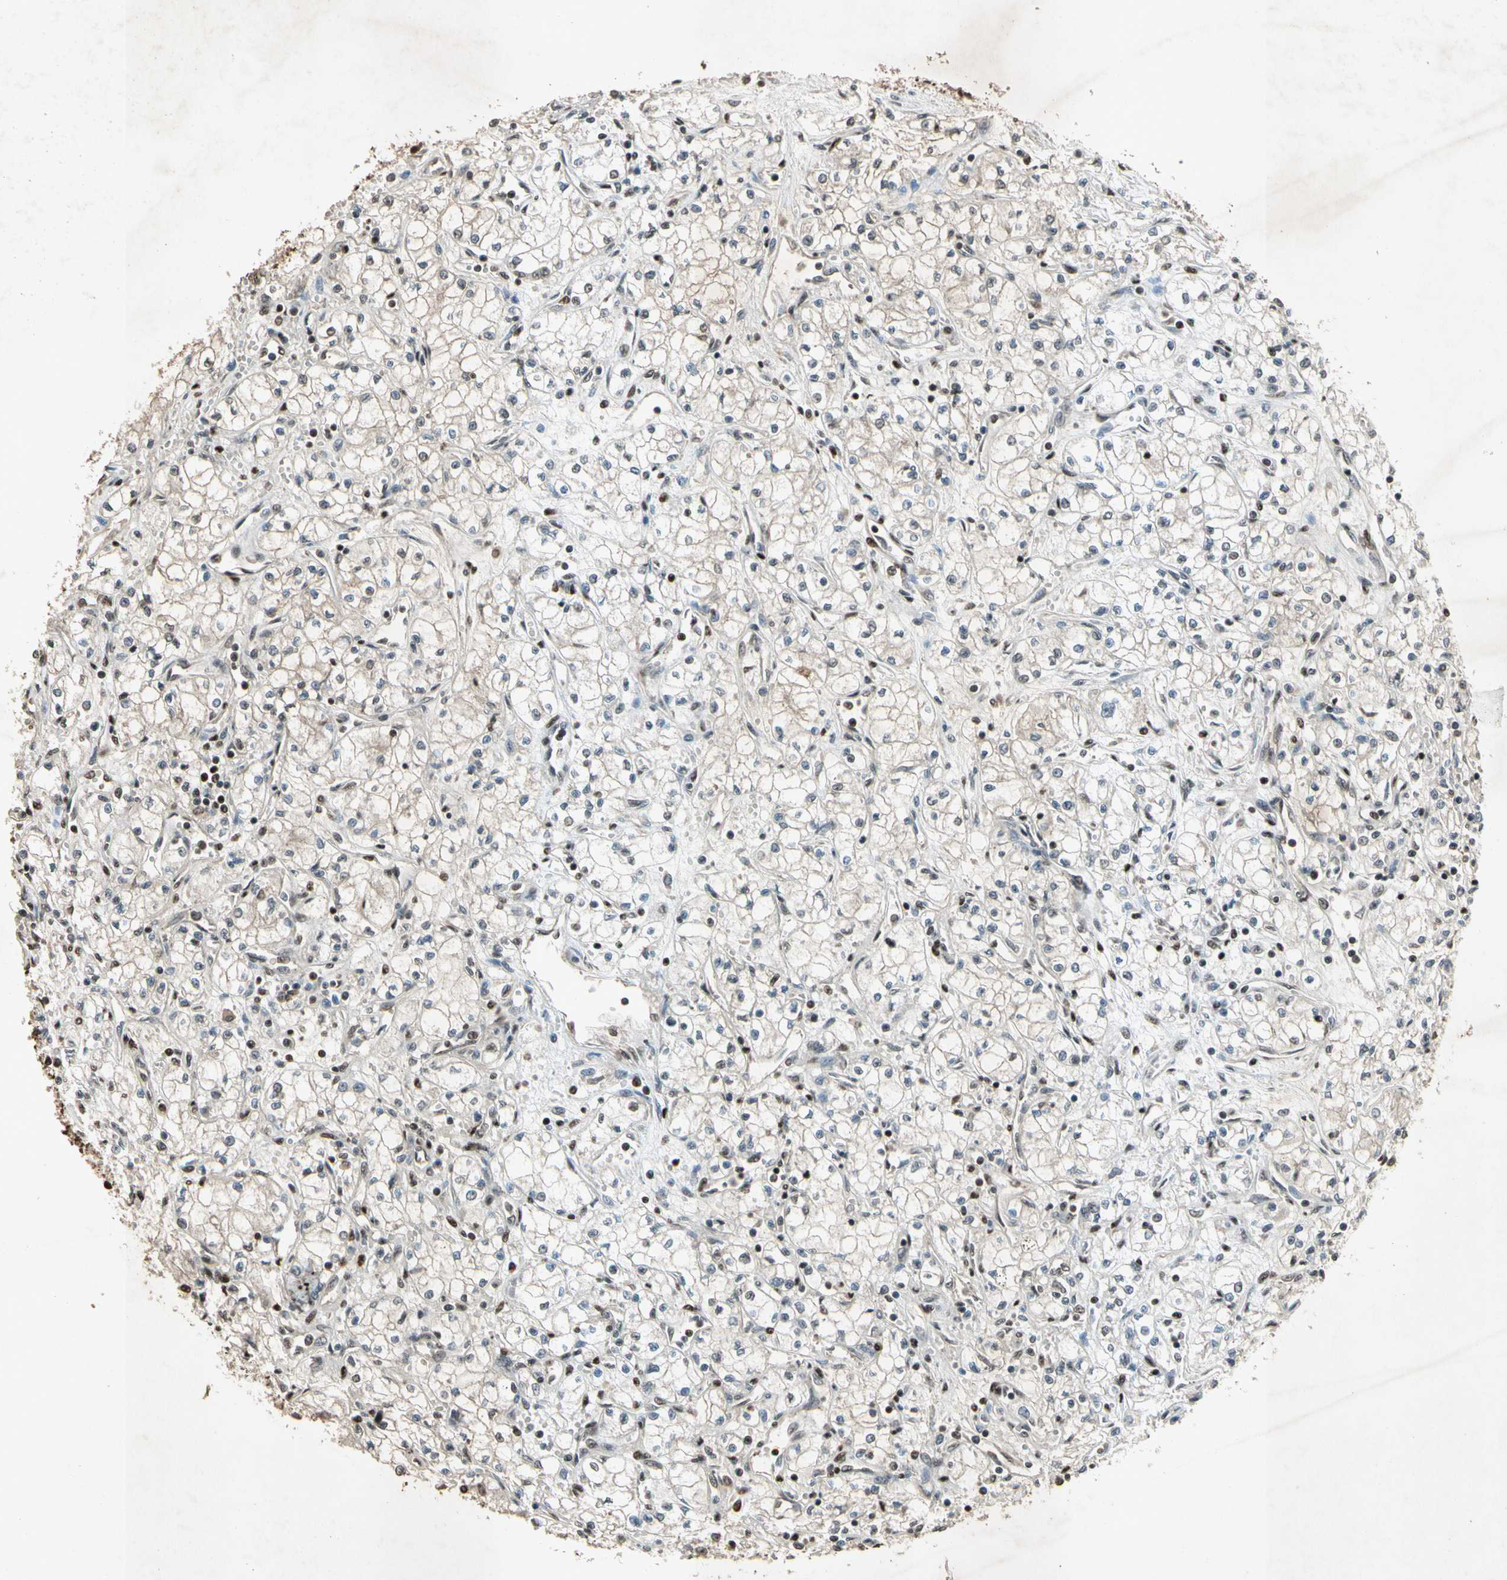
{"staining": {"intensity": "strong", "quantity": "25%-75%", "location": "nuclear"}, "tissue": "renal cancer", "cell_type": "Tumor cells", "image_type": "cancer", "snomed": [{"axis": "morphology", "description": "Normal tissue, NOS"}, {"axis": "morphology", "description": "Adenocarcinoma, NOS"}, {"axis": "topography", "description": "Kidney"}], "caption": "Protein staining of renal adenocarcinoma tissue displays strong nuclear positivity in about 25%-75% of tumor cells.", "gene": "TBX2", "patient": {"sex": "male", "age": 59}}